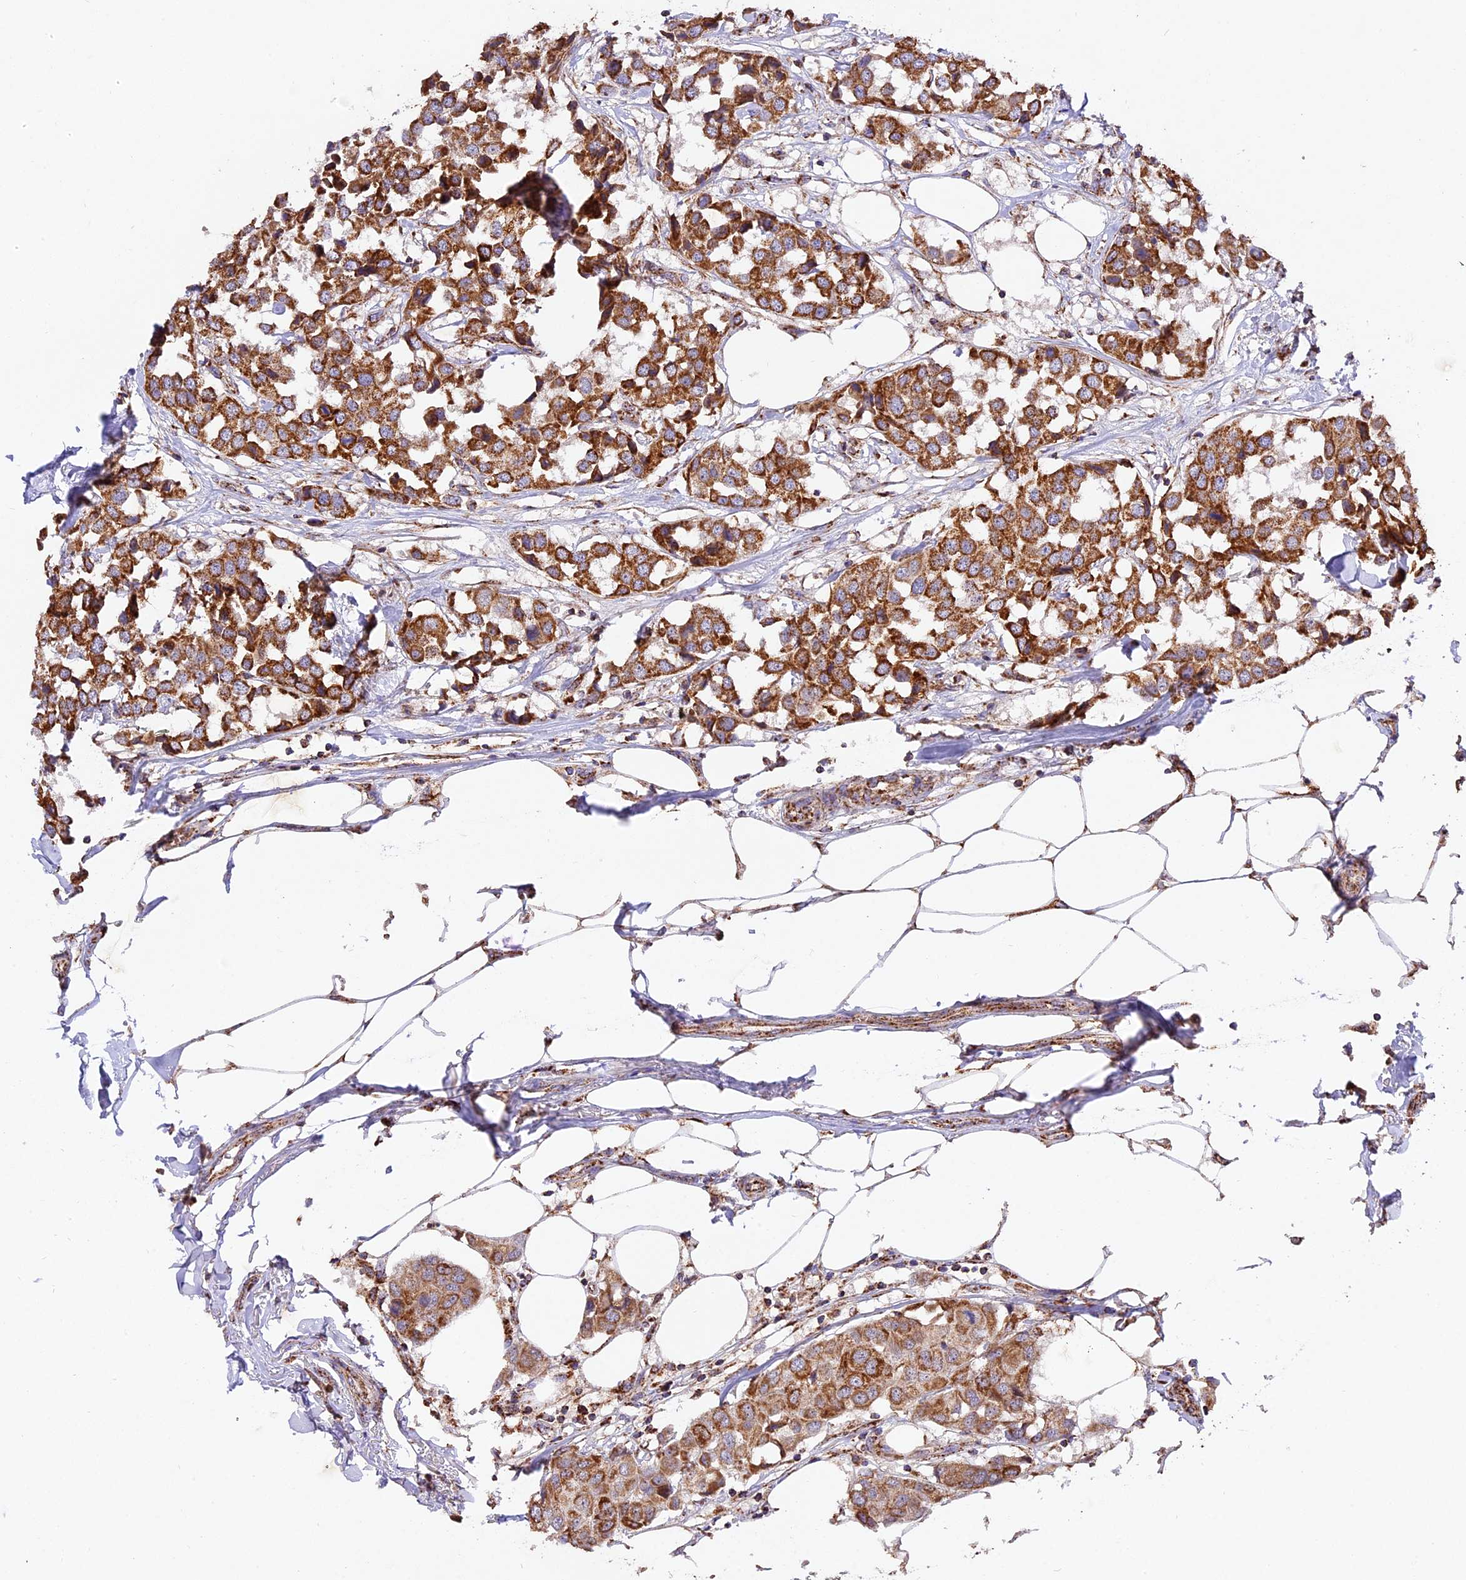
{"staining": {"intensity": "moderate", "quantity": ">75%", "location": "cytoplasmic/membranous"}, "tissue": "breast cancer", "cell_type": "Tumor cells", "image_type": "cancer", "snomed": [{"axis": "morphology", "description": "Duct carcinoma"}, {"axis": "topography", "description": "Breast"}], "caption": "Breast cancer (intraductal carcinoma) stained with DAB (3,3'-diaminobenzidine) immunohistochemistry (IHC) shows medium levels of moderate cytoplasmic/membranous positivity in about >75% of tumor cells.", "gene": "NDUFA8", "patient": {"sex": "female", "age": 80}}